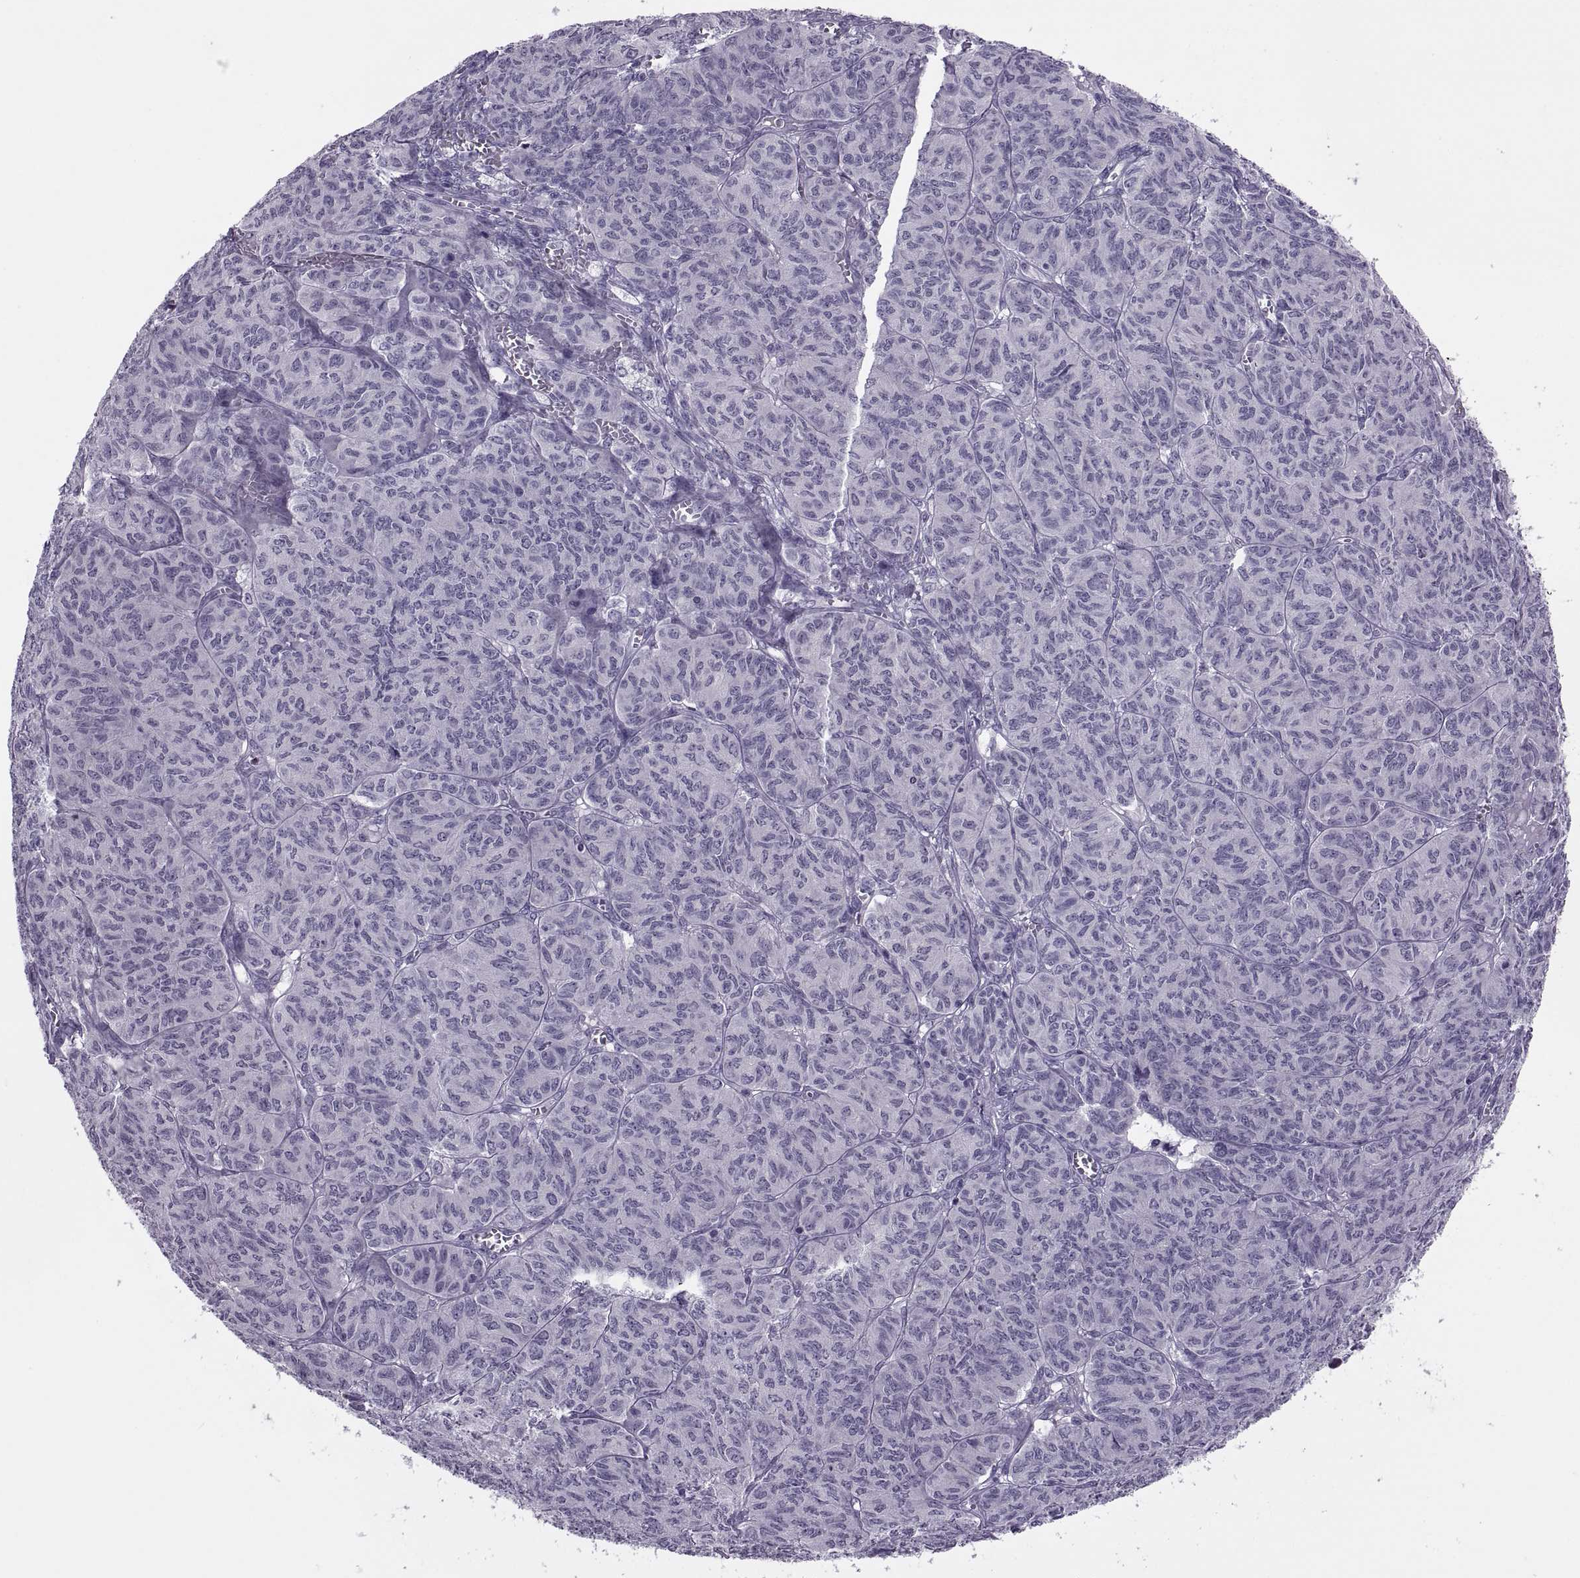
{"staining": {"intensity": "negative", "quantity": "none", "location": "none"}, "tissue": "ovarian cancer", "cell_type": "Tumor cells", "image_type": "cancer", "snomed": [{"axis": "morphology", "description": "Carcinoma, endometroid"}, {"axis": "topography", "description": "Ovary"}], "caption": "This photomicrograph is of ovarian endometroid carcinoma stained with IHC to label a protein in brown with the nuclei are counter-stained blue. There is no positivity in tumor cells.", "gene": "SYNGR4", "patient": {"sex": "female", "age": 80}}